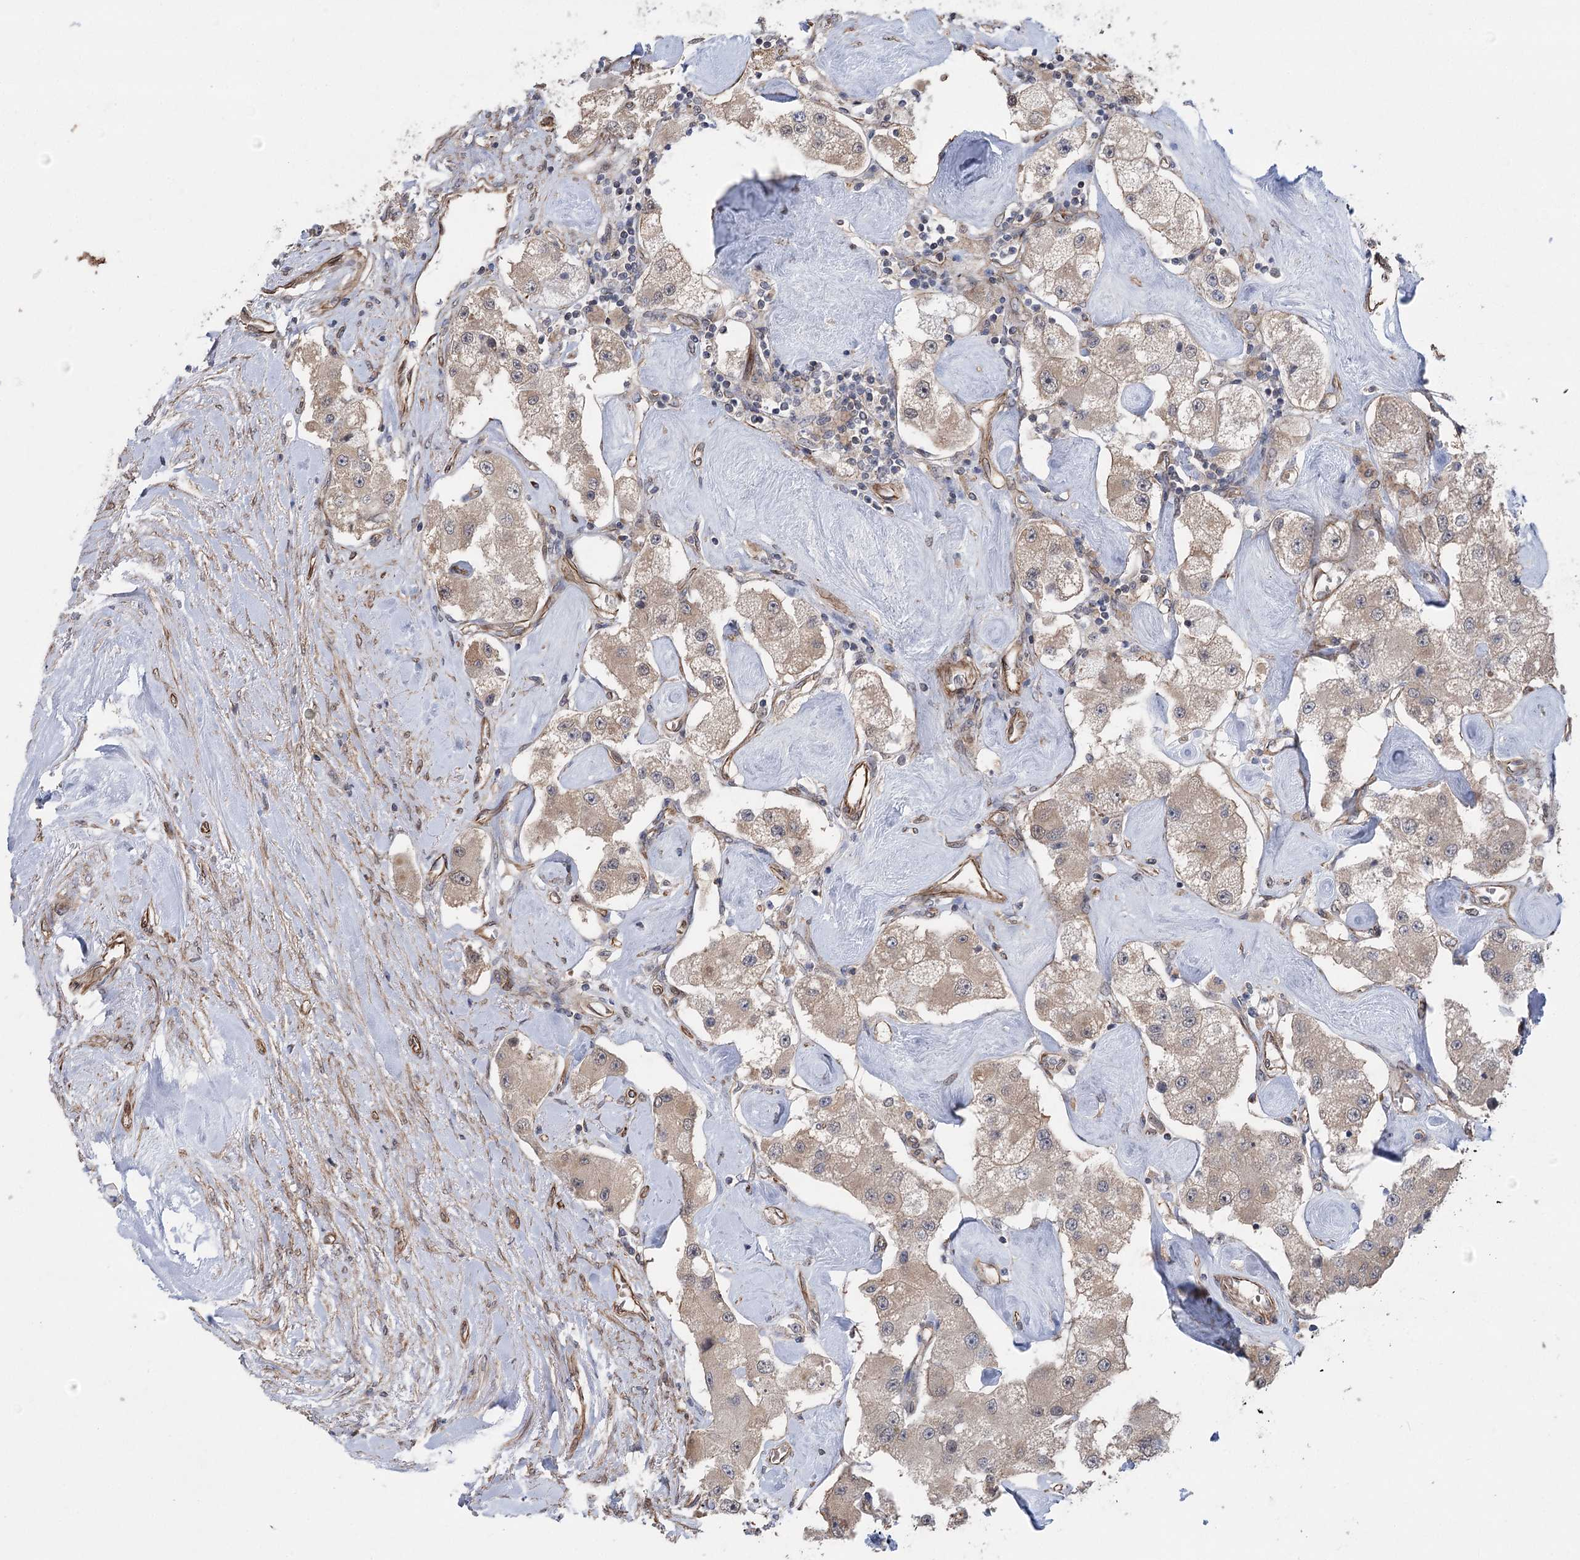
{"staining": {"intensity": "weak", "quantity": "<25%", "location": "cytoplasmic/membranous"}, "tissue": "carcinoid", "cell_type": "Tumor cells", "image_type": "cancer", "snomed": [{"axis": "morphology", "description": "Carcinoid, malignant, NOS"}, {"axis": "topography", "description": "Pancreas"}], "caption": "IHC micrograph of neoplastic tissue: carcinoid stained with DAB (3,3'-diaminobenzidine) demonstrates no significant protein positivity in tumor cells.", "gene": "RWDD4", "patient": {"sex": "male", "age": 41}}